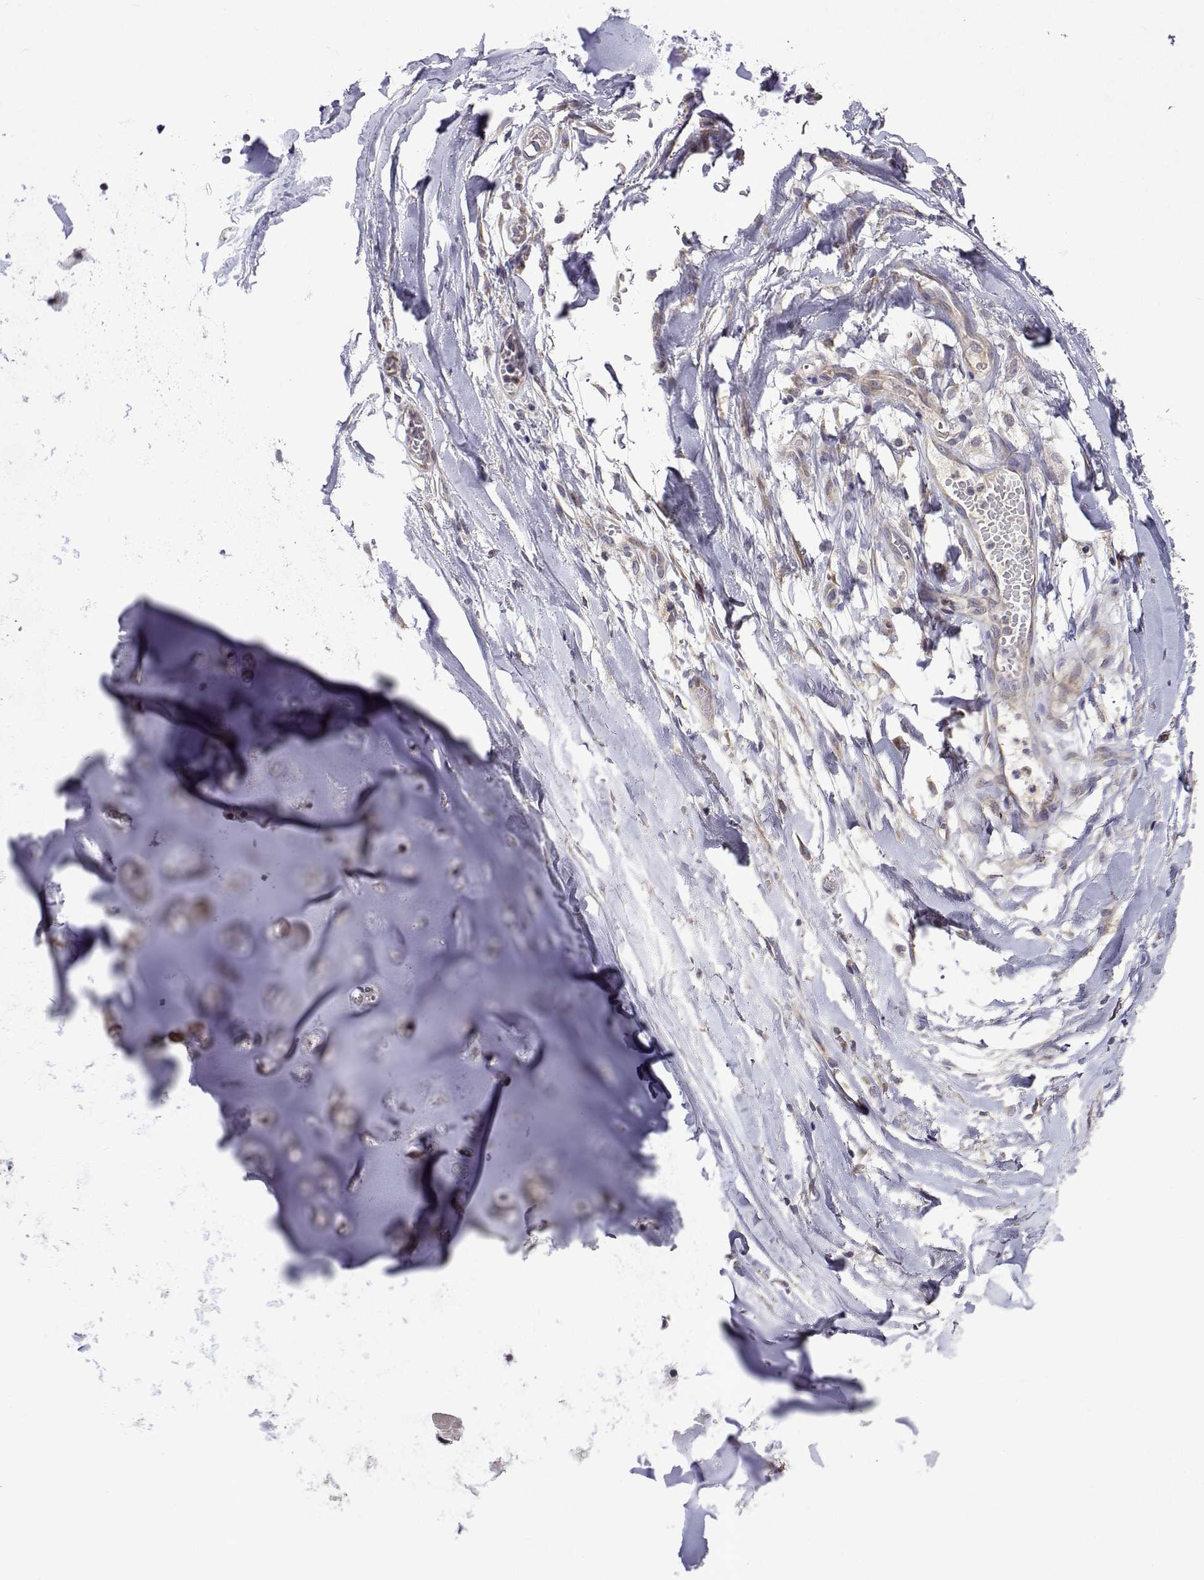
{"staining": {"intensity": "negative", "quantity": "none", "location": "none"}, "tissue": "soft tissue", "cell_type": "Chondrocytes", "image_type": "normal", "snomed": [{"axis": "morphology", "description": "Normal tissue, NOS"}, {"axis": "topography", "description": "Cartilage tissue"}, {"axis": "topography", "description": "Nasopharynx"}, {"axis": "topography", "description": "Thyroid gland"}], "caption": "The immunohistochemistry image has no significant positivity in chondrocytes of soft tissue. (Brightfield microscopy of DAB immunohistochemistry (IHC) at high magnification).", "gene": "TARBP2", "patient": {"sex": "male", "age": 63}}